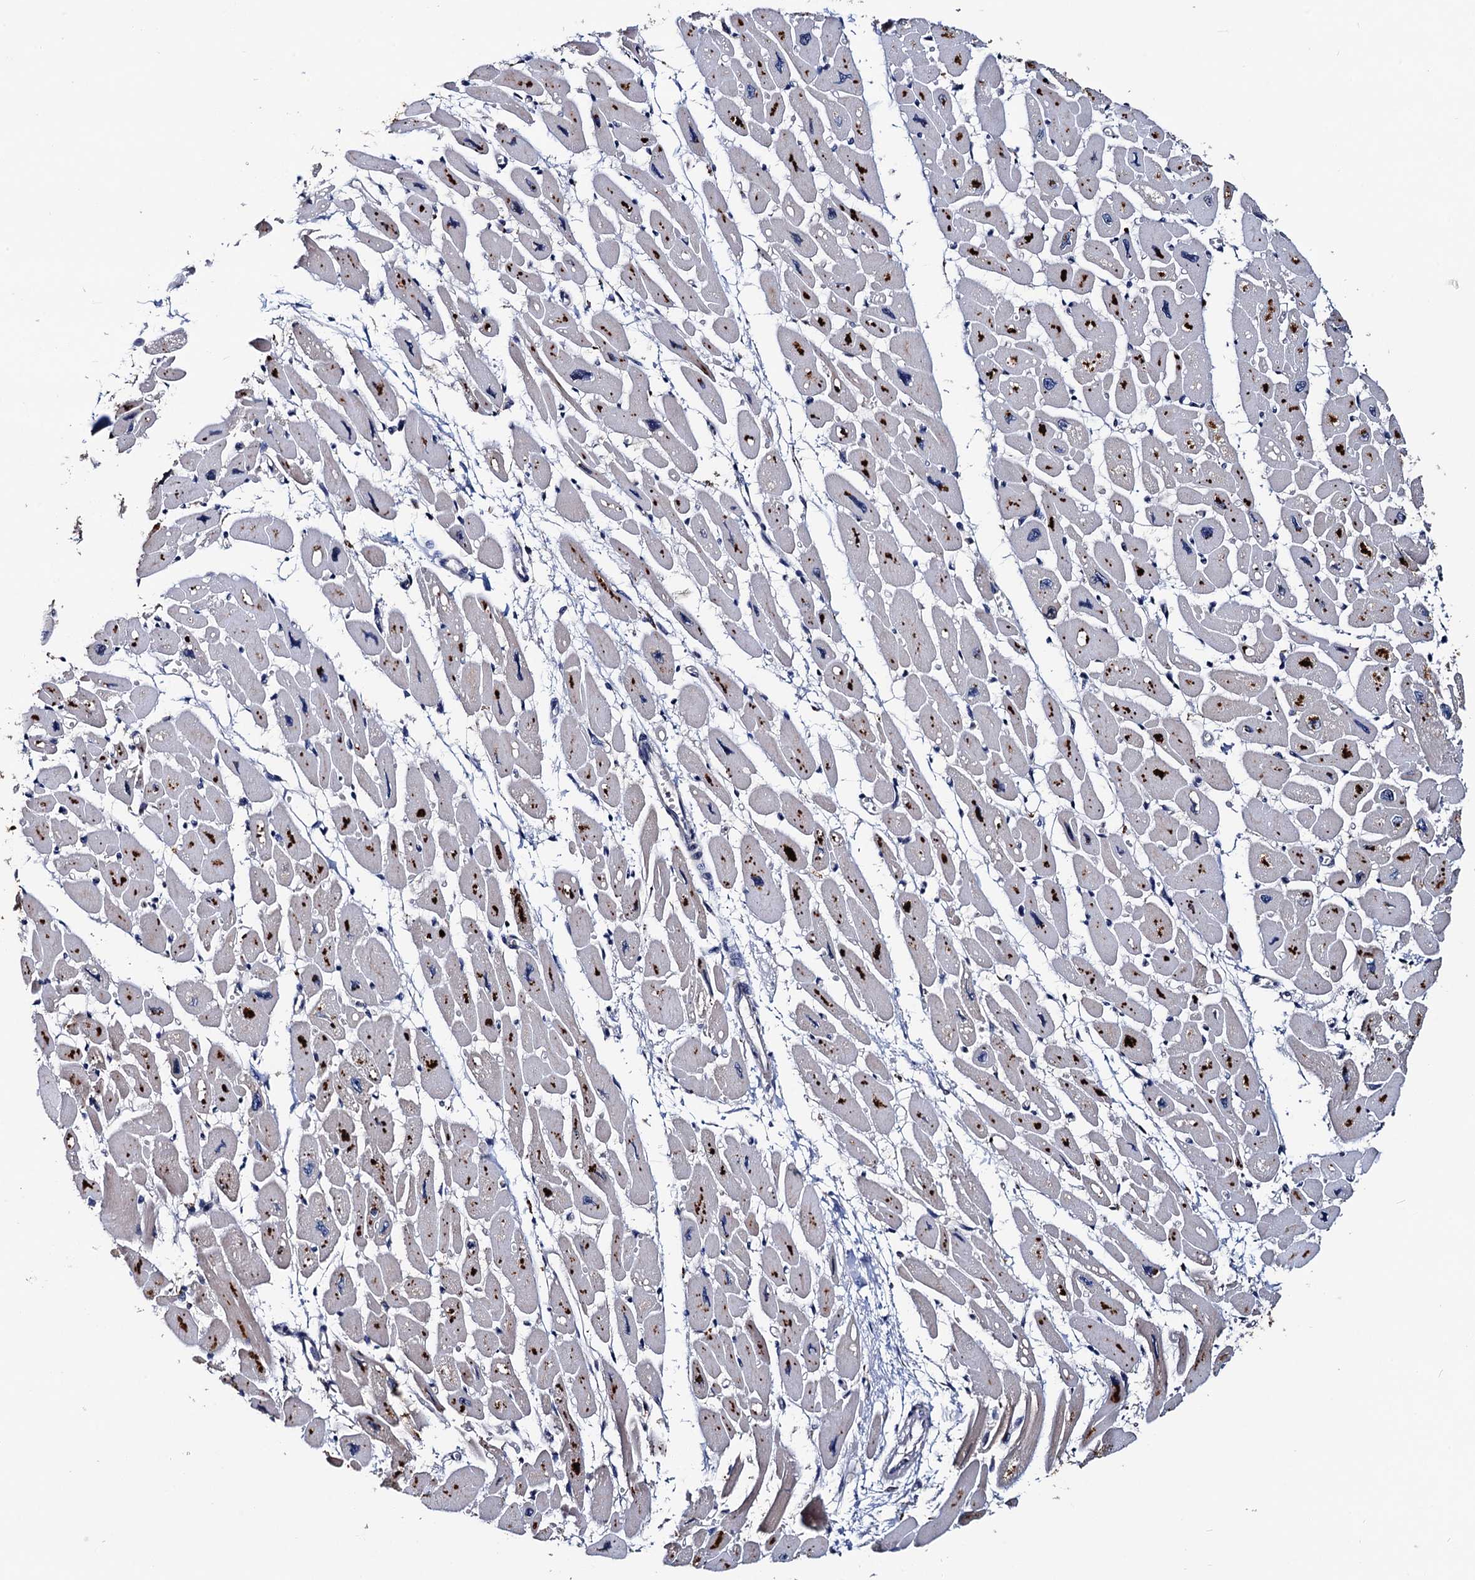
{"staining": {"intensity": "moderate", "quantity": "<25%", "location": "cytoplasmic/membranous"}, "tissue": "heart muscle", "cell_type": "Cardiomyocytes", "image_type": "normal", "snomed": [{"axis": "morphology", "description": "Normal tissue, NOS"}, {"axis": "topography", "description": "Heart"}], "caption": "This photomicrograph shows immunohistochemistry staining of unremarkable heart muscle, with low moderate cytoplasmic/membranous staining in about <25% of cardiomyocytes.", "gene": "RGS11", "patient": {"sex": "female", "age": 54}}